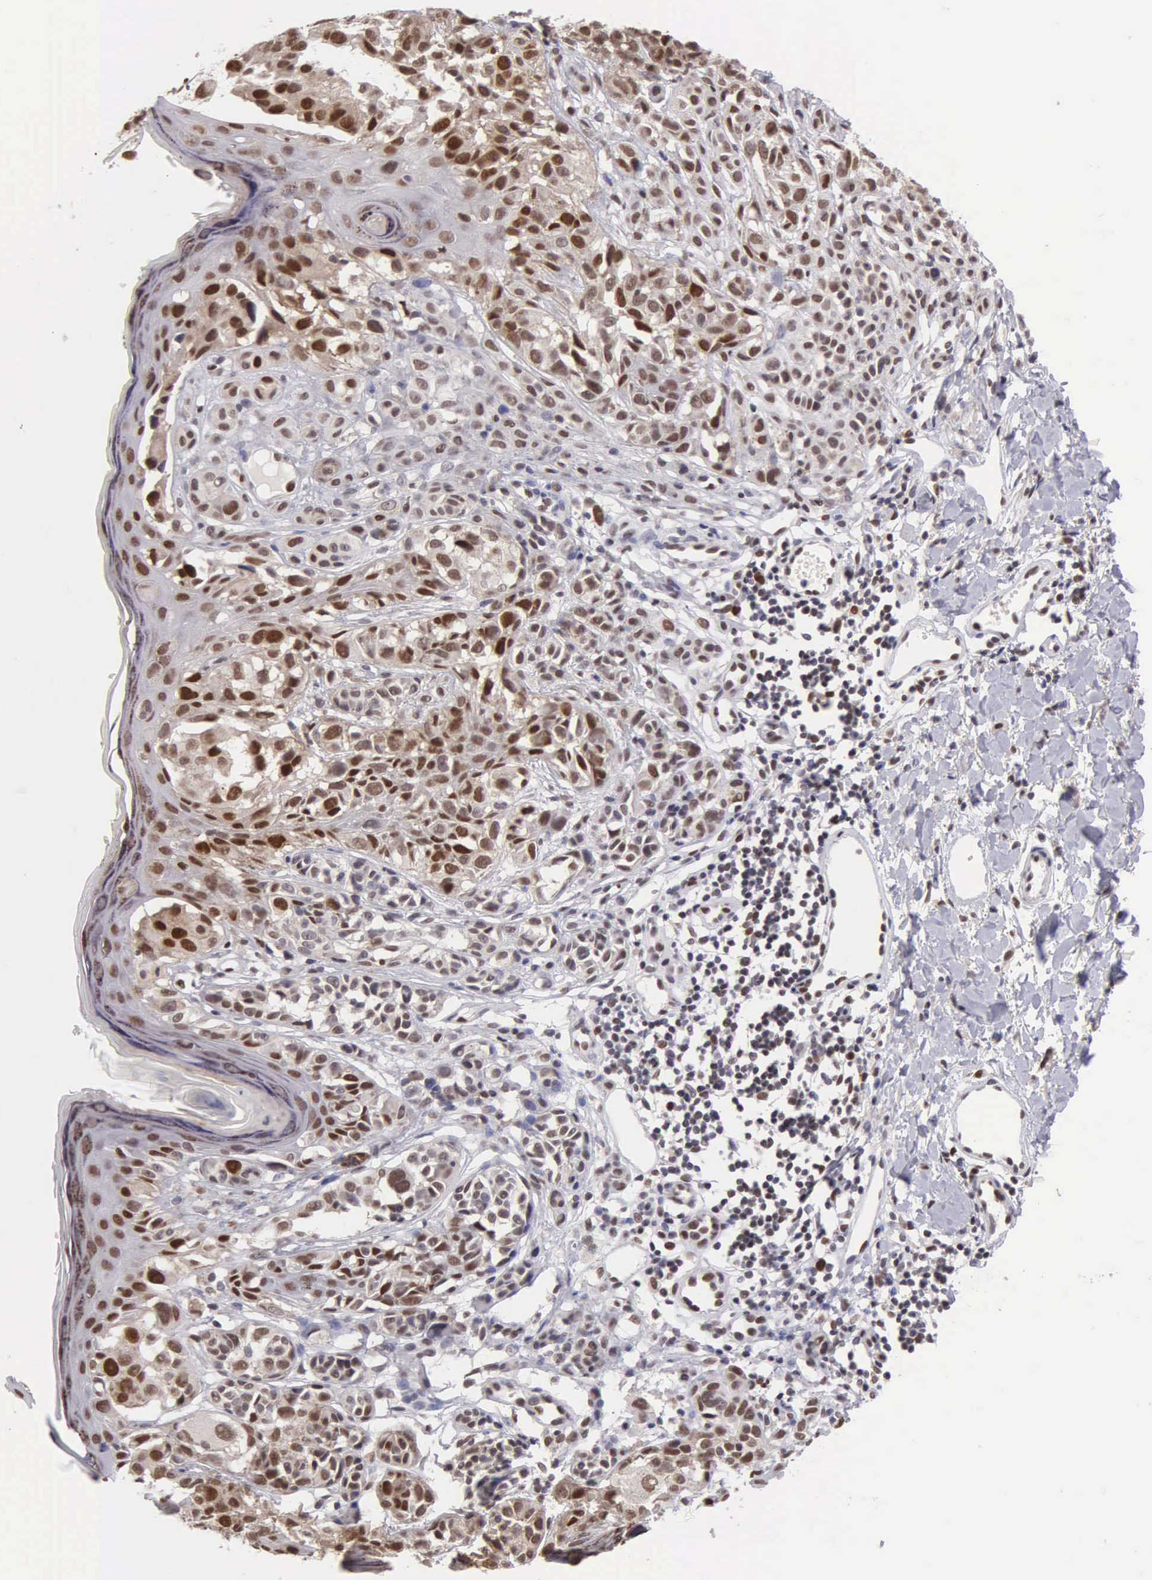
{"staining": {"intensity": "moderate", "quantity": ">75%", "location": "cytoplasmic/membranous,nuclear"}, "tissue": "melanoma", "cell_type": "Tumor cells", "image_type": "cancer", "snomed": [{"axis": "morphology", "description": "Malignant melanoma, NOS"}, {"axis": "topography", "description": "Skin"}], "caption": "The photomicrograph reveals immunohistochemical staining of malignant melanoma. There is moderate cytoplasmic/membranous and nuclear expression is seen in about >75% of tumor cells. (brown staining indicates protein expression, while blue staining denotes nuclei).", "gene": "UBR7", "patient": {"sex": "male", "age": 40}}